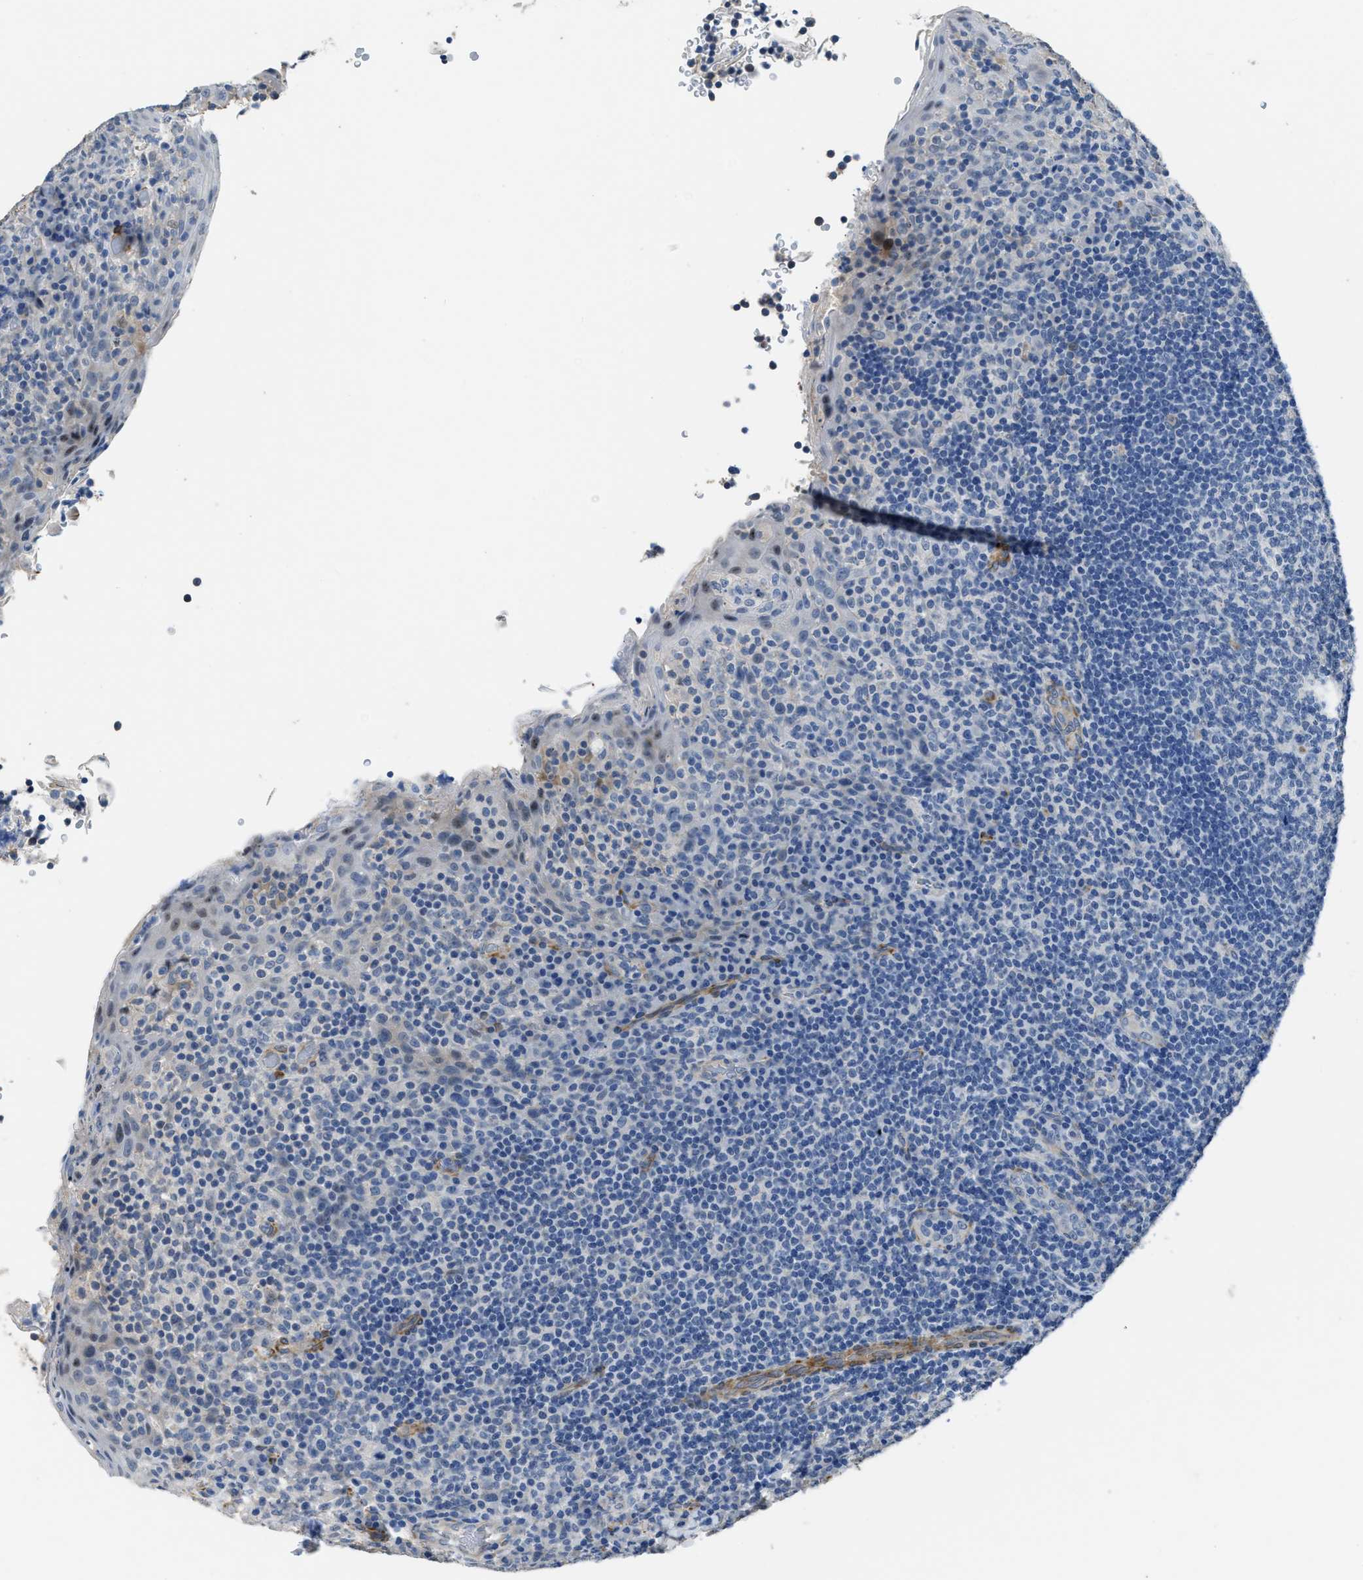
{"staining": {"intensity": "negative", "quantity": "none", "location": "none"}, "tissue": "tonsil", "cell_type": "Germinal center cells", "image_type": "normal", "snomed": [{"axis": "morphology", "description": "Normal tissue, NOS"}, {"axis": "topography", "description": "Tonsil"}], "caption": "Benign tonsil was stained to show a protein in brown. There is no significant positivity in germinal center cells.", "gene": "ZSWIM5", "patient": {"sex": "male", "age": 17}}